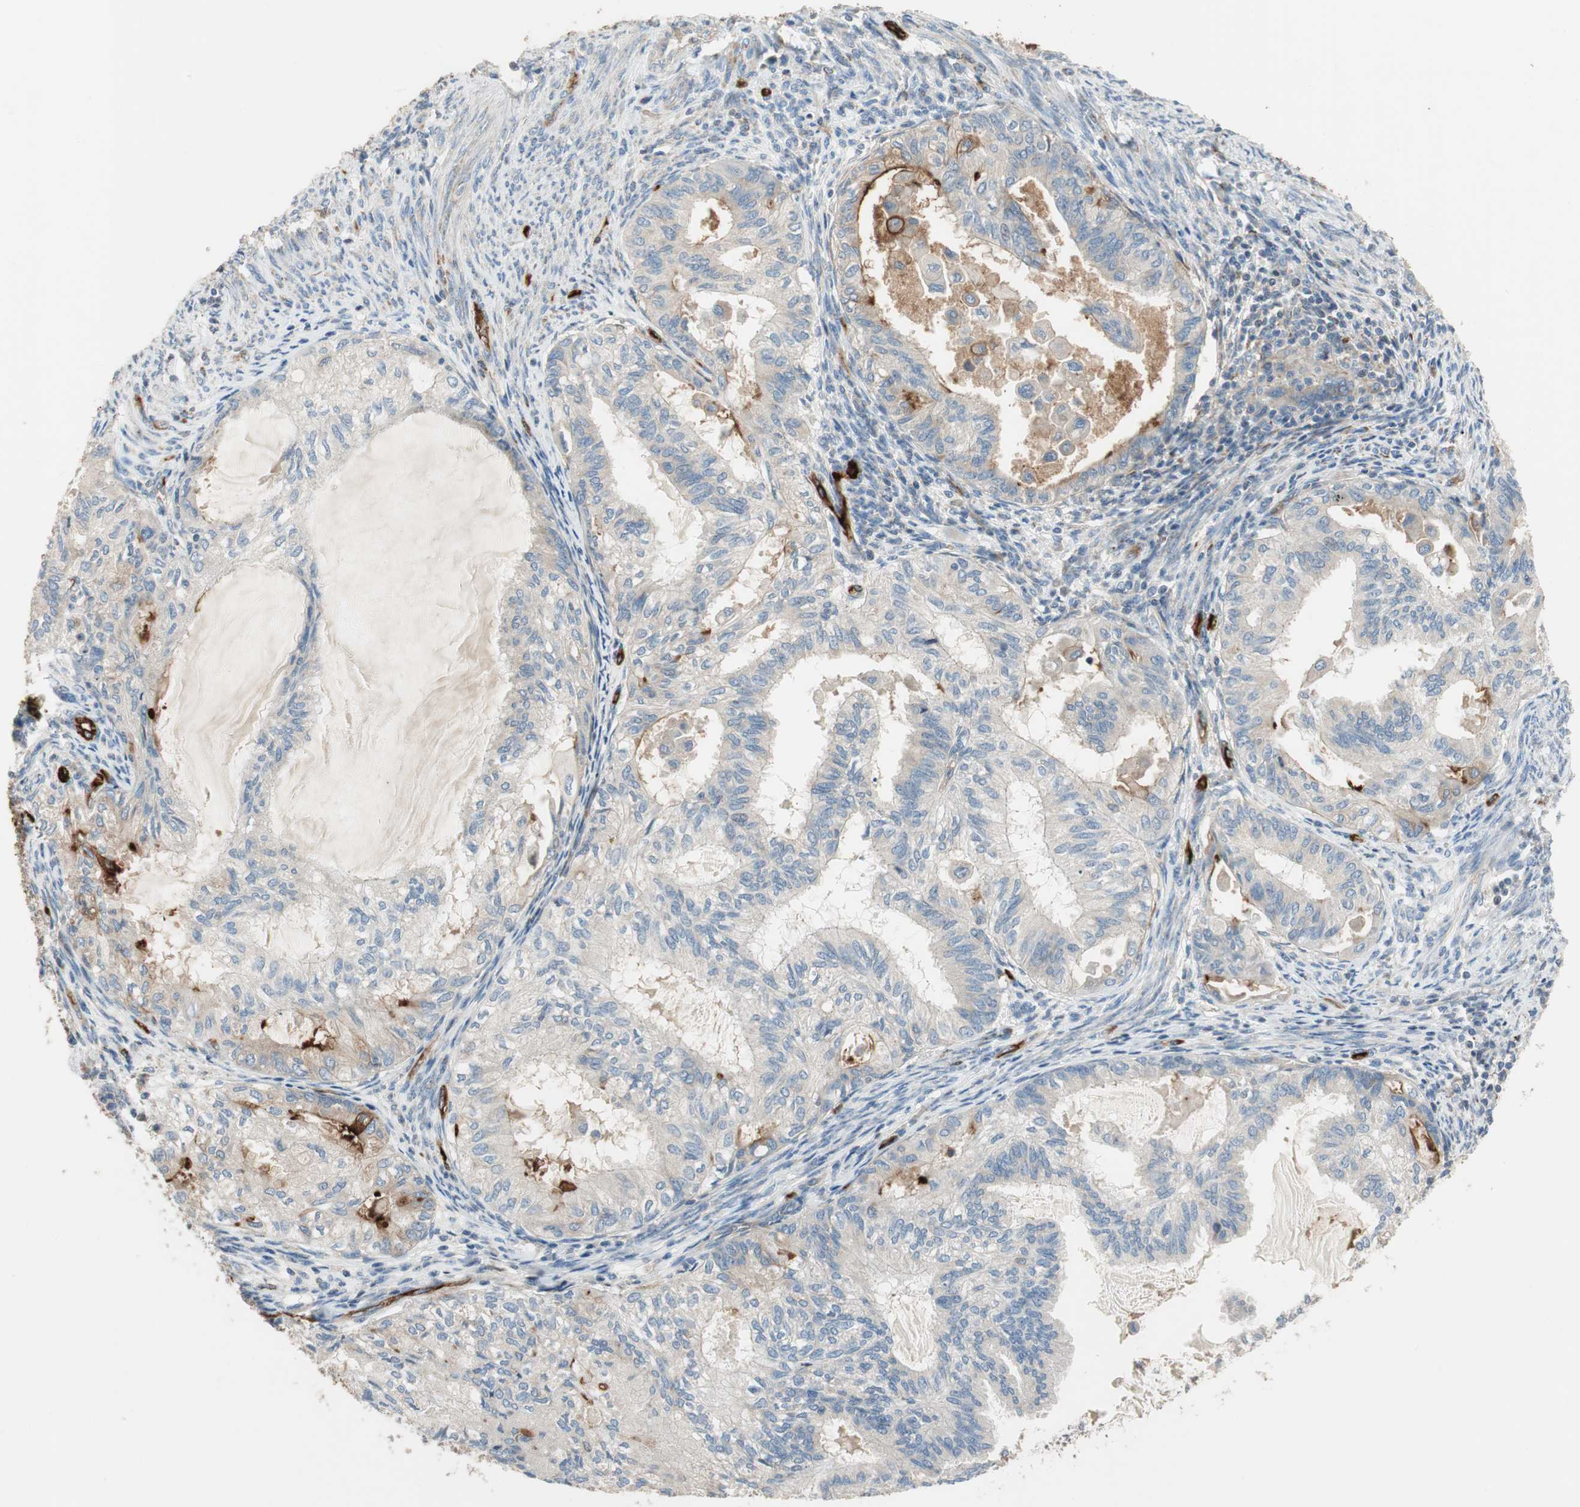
{"staining": {"intensity": "weak", "quantity": "25%-75%", "location": "cytoplasmic/membranous"}, "tissue": "cervical cancer", "cell_type": "Tumor cells", "image_type": "cancer", "snomed": [{"axis": "morphology", "description": "Normal tissue, NOS"}, {"axis": "morphology", "description": "Adenocarcinoma, NOS"}, {"axis": "topography", "description": "Cervix"}, {"axis": "topography", "description": "Endometrium"}], "caption": "Human cervical cancer (adenocarcinoma) stained for a protein (brown) demonstrates weak cytoplasmic/membranous positive expression in about 25%-75% of tumor cells.", "gene": "ALPL", "patient": {"sex": "female", "age": 86}}